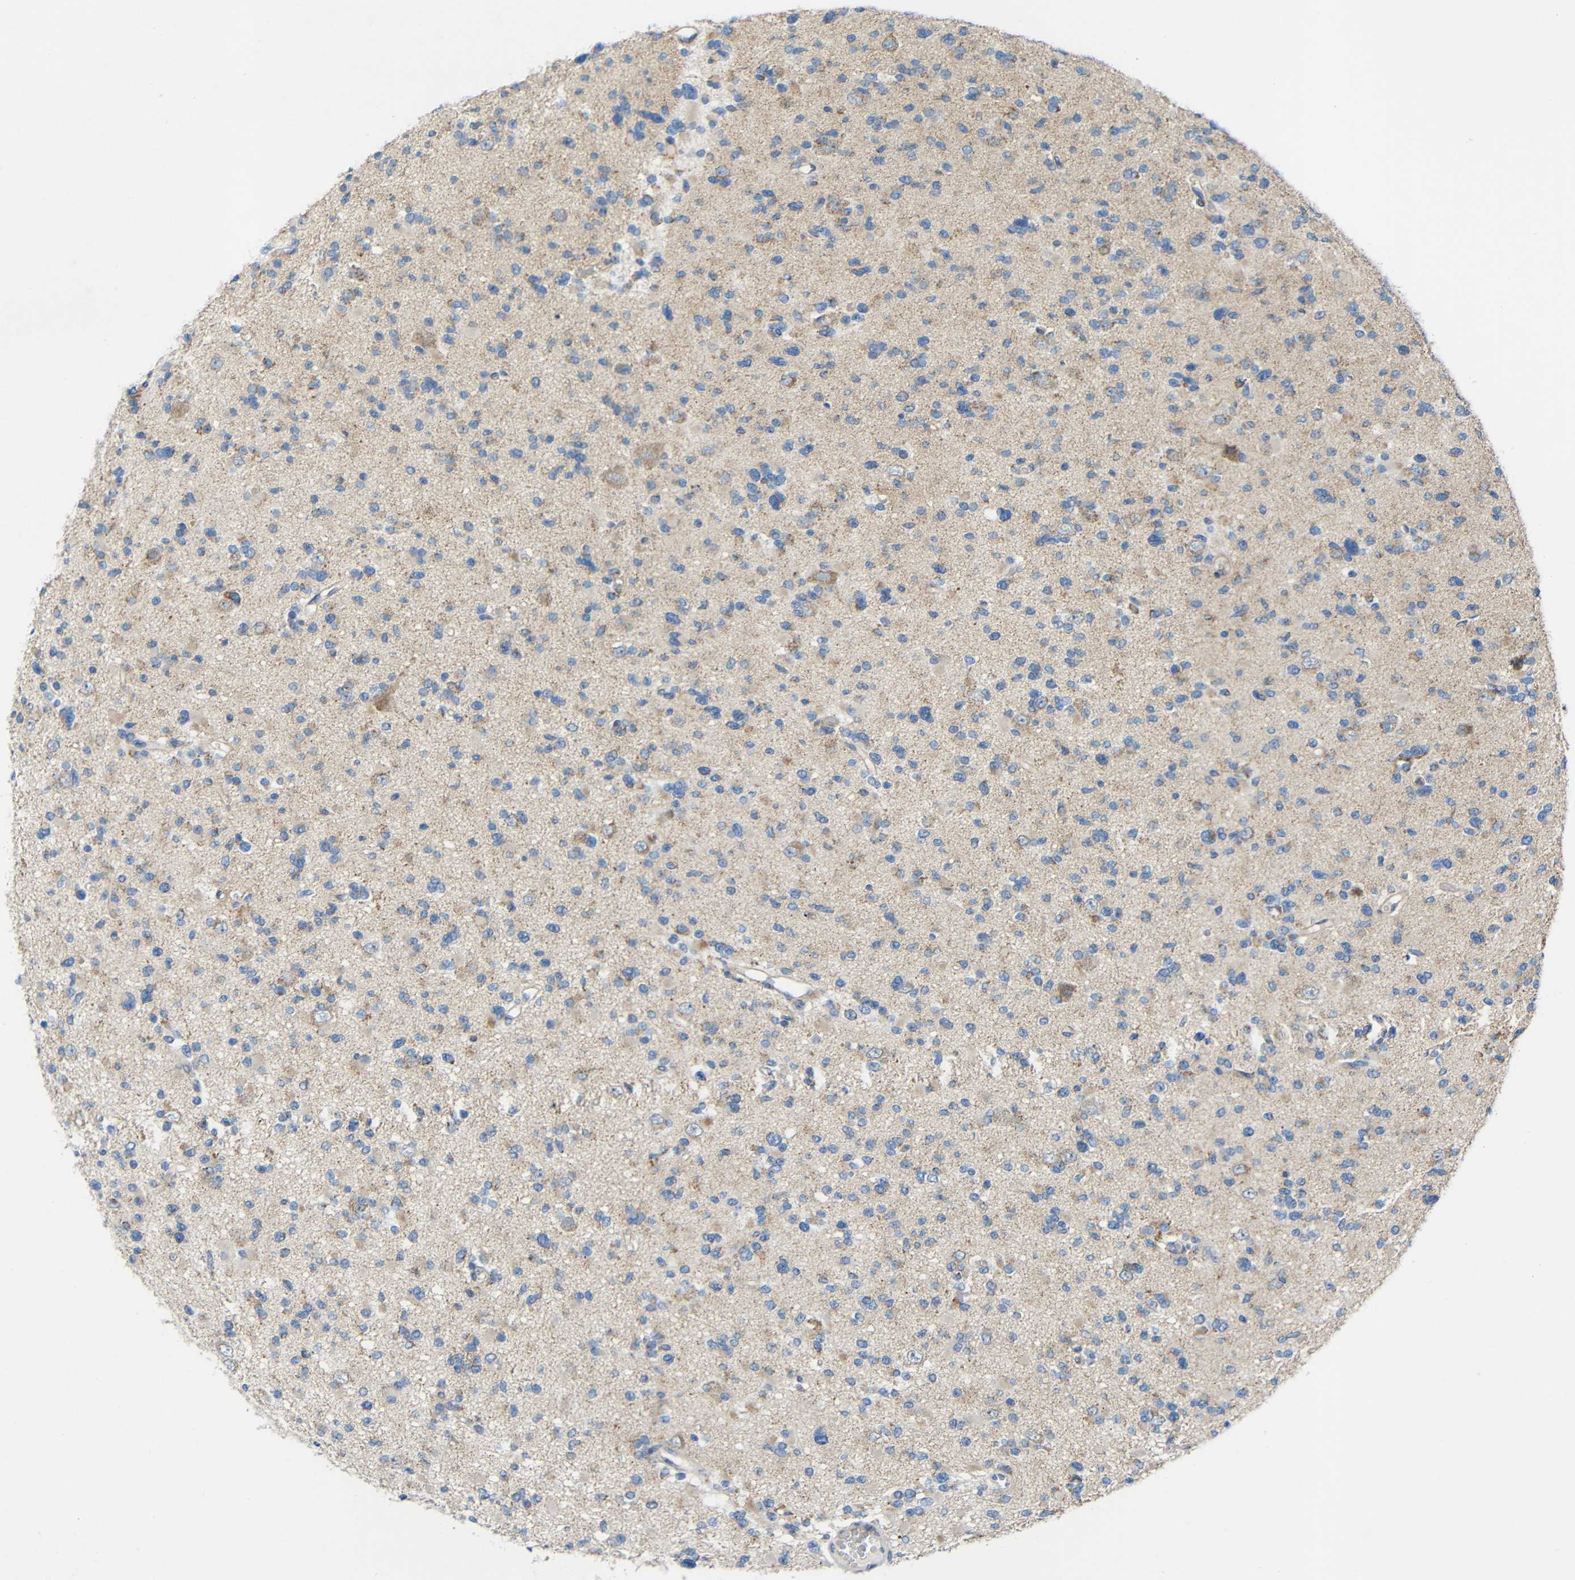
{"staining": {"intensity": "negative", "quantity": "none", "location": "none"}, "tissue": "glioma", "cell_type": "Tumor cells", "image_type": "cancer", "snomed": [{"axis": "morphology", "description": "Glioma, malignant, Low grade"}, {"axis": "topography", "description": "Brain"}], "caption": "This photomicrograph is of malignant low-grade glioma stained with IHC to label a protein in brown with the nuclei are counter-stained blue. There is no staining in tumor cells.", "gene": "TMEM25", "patient": {"sex": "female", "age": 22}}